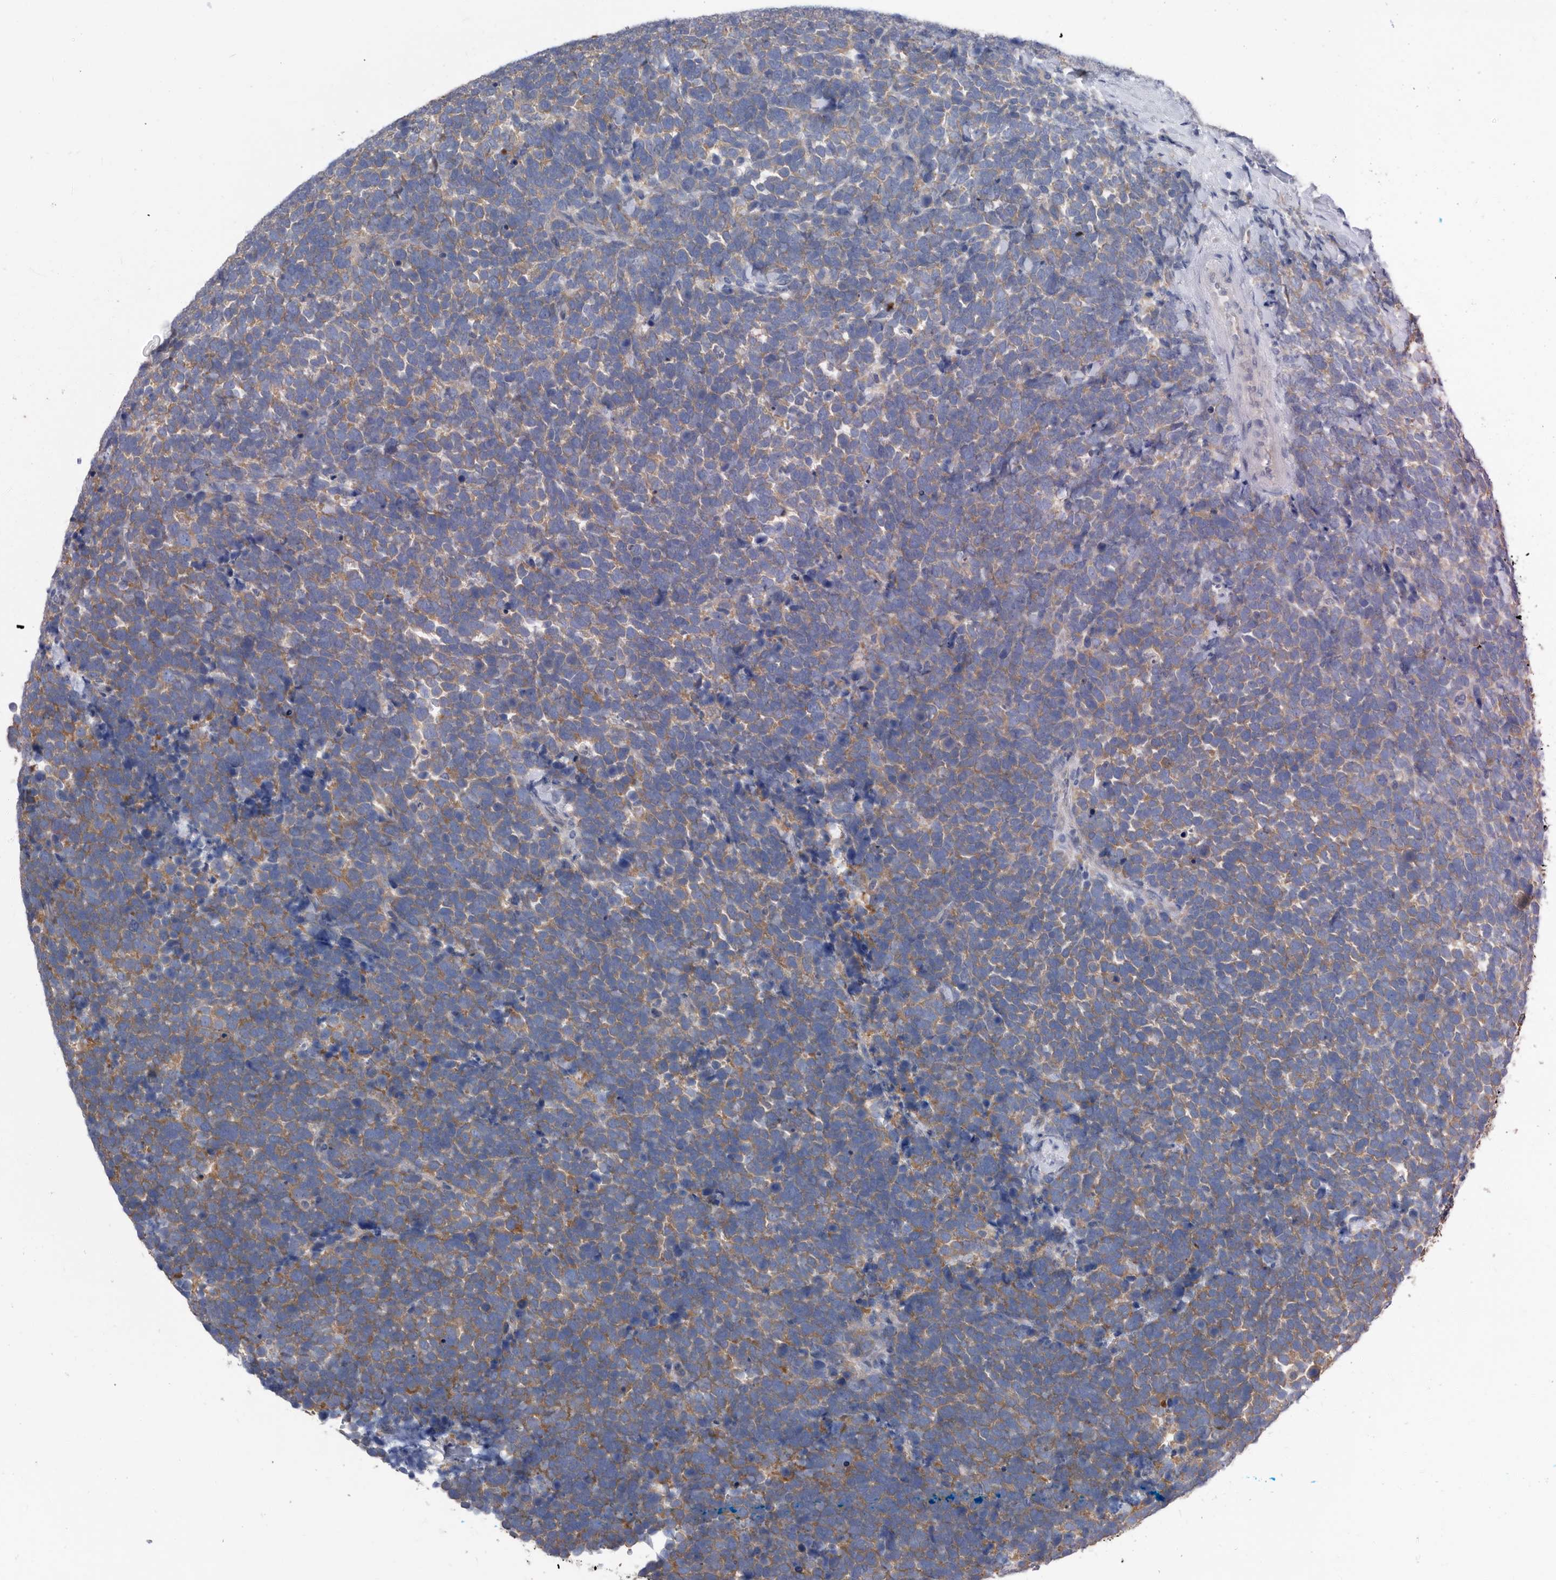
{"staining": {"intensity": "moderate", "quantity": ">75%", "location": "cytoplasmic/membranous"}, "tissue": "urothelial cancer", "cell_type": "Tumor cells", "image_type": "cancer", "snomed": [{"axis": "morphology", "description": "Urothelial carcinoma, High grade"}, {"axis": "topography", "description": "Urinary bladder"}], "caption": "IHC micrograph of high-grade urothelial carcinoma stained for a protein (brown), which reveals medium levels of moderate cytoplasmic/membranous staining in approximately >75% of tumor cells.", "gene": "CCT4", "patient": {"sex": "female", "age": 82}}